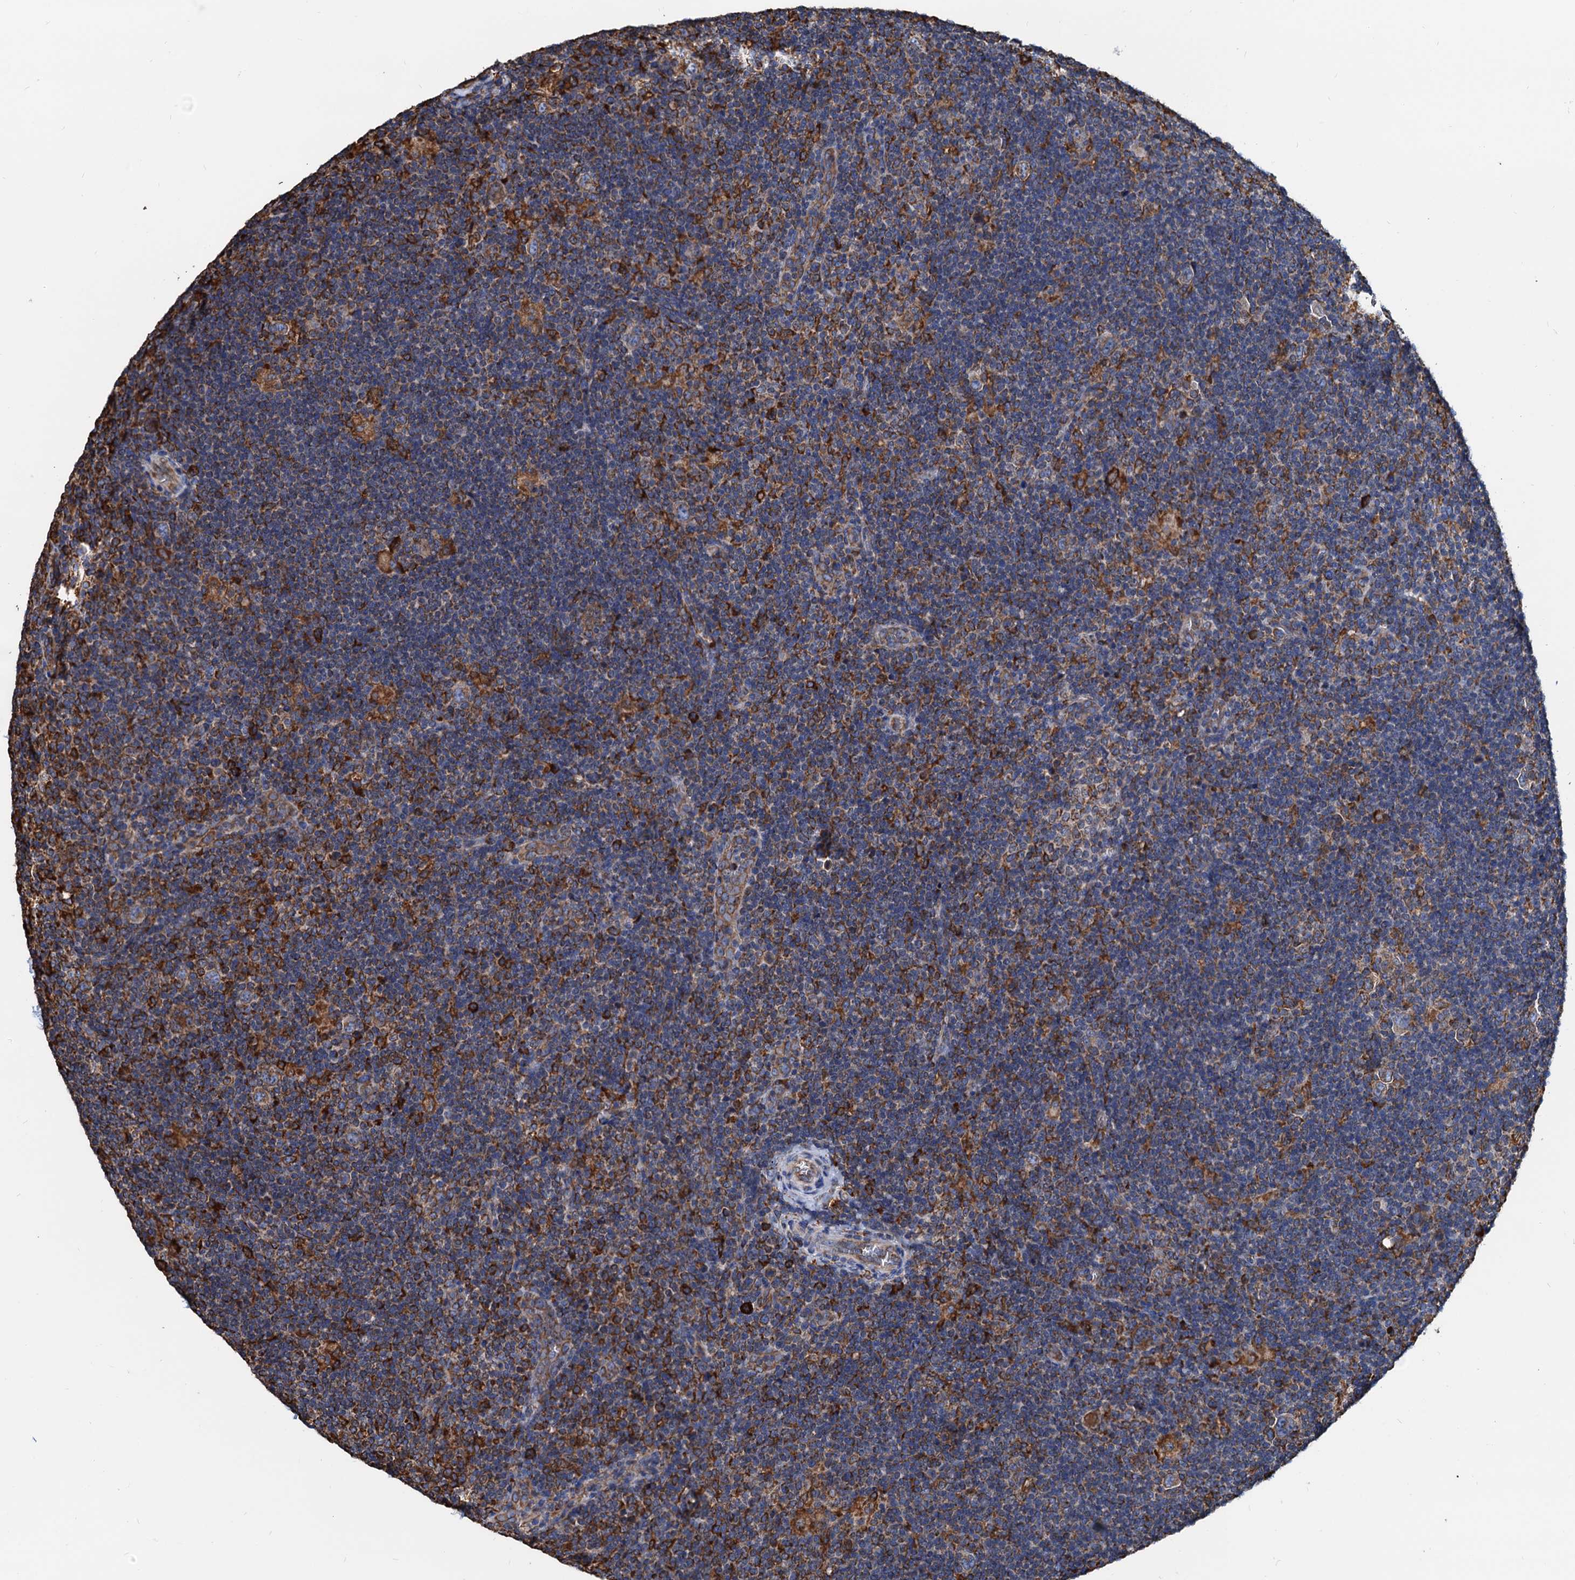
{"staining": {"intensity": "moderate", "quantity": "25%-75%", "location": "cytoplasmic/membranous"}, "tissue": "lymphoma", "cell_type": "Tumor cells", "image_type": "cancer", "snomed": [{"axis": "morphology", "description": "Hodgkin's disease, NOS"}, {"axis": "topography", "description": "Lymph node"}], "caption": "Hodgkin's disease stained for a protein reveals moderate cytoplasmic/membranous positivity in tumor cells.", "gene": "HSPA5", "patient": {"sex": "female", "age": 57}}